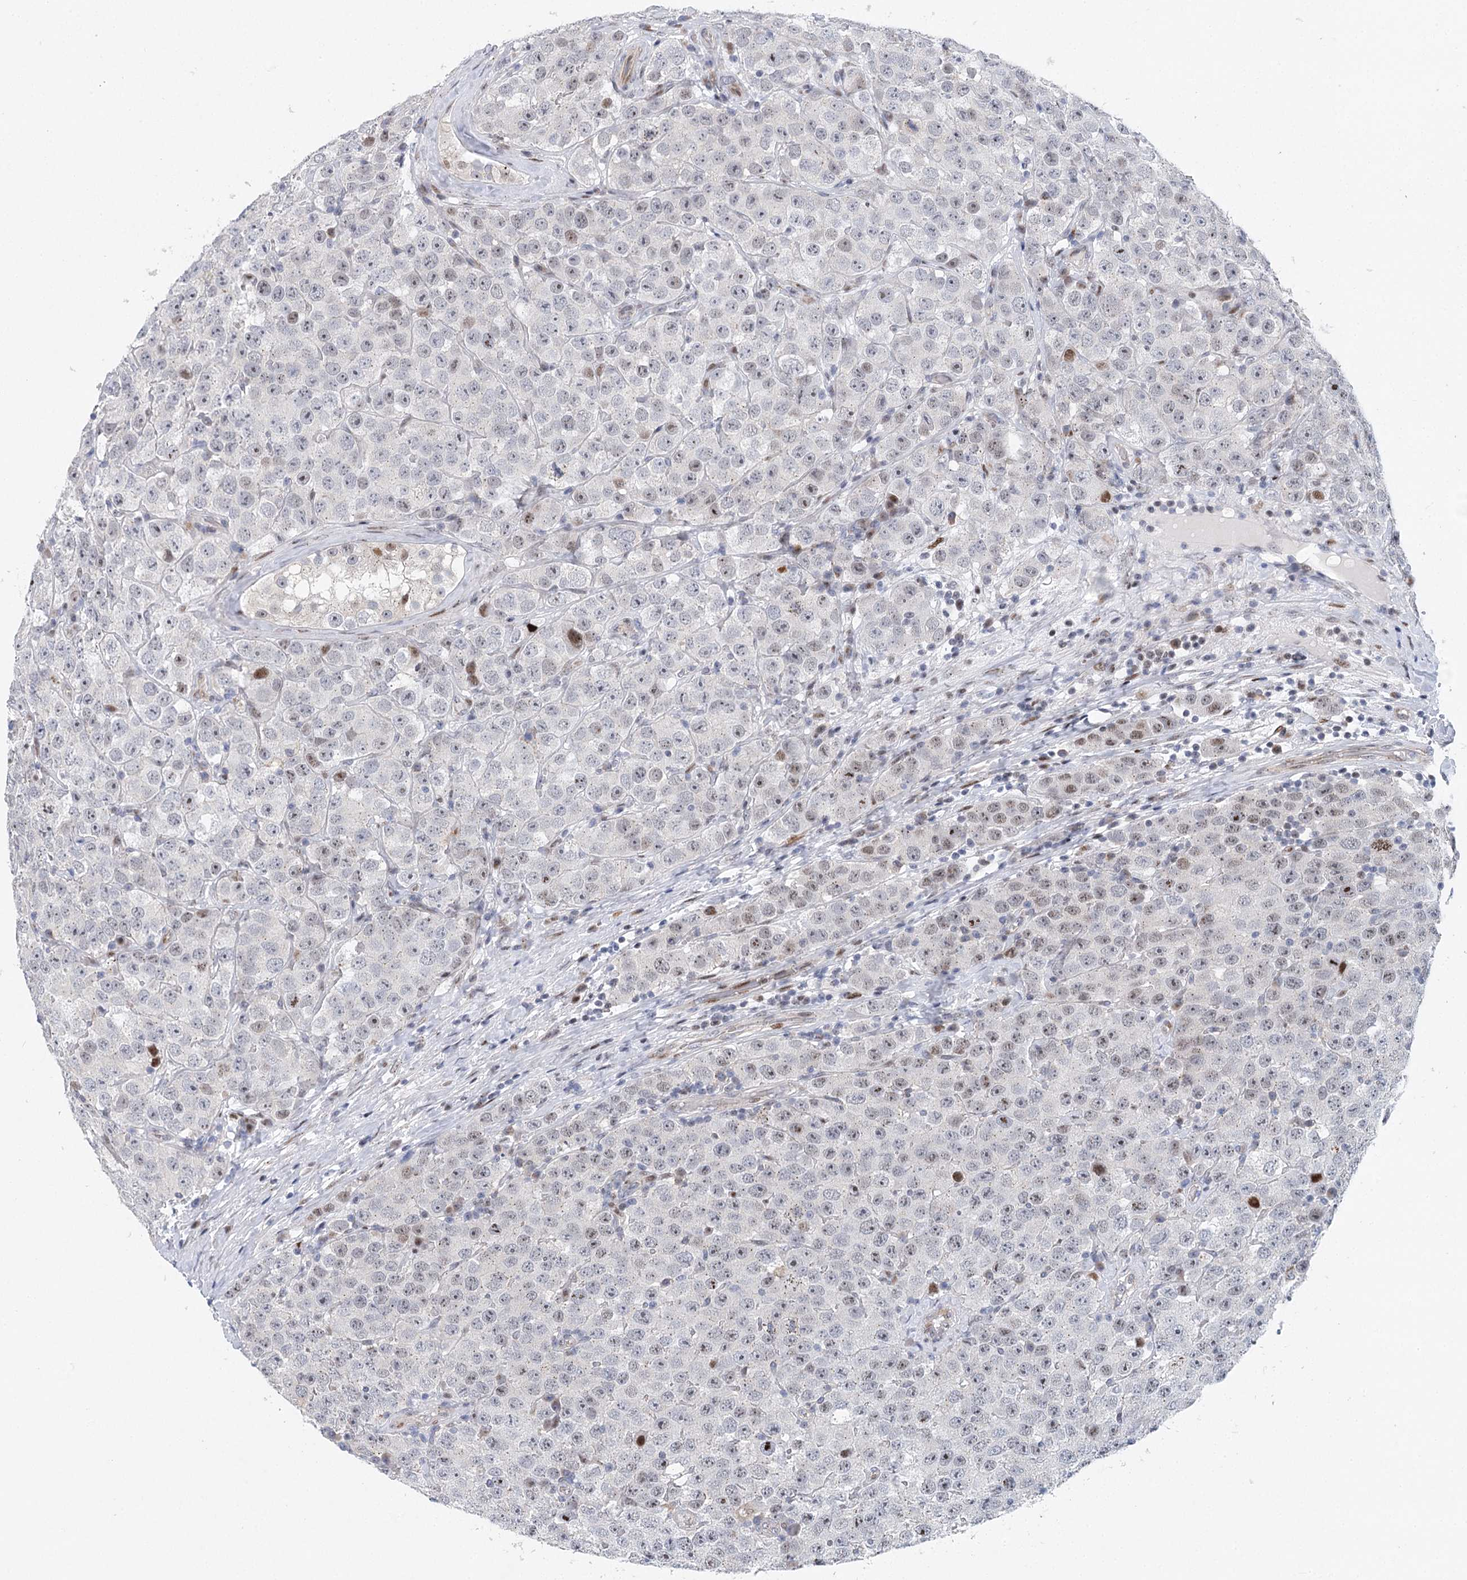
{"staining": {"intensity": "moderate", "quantity": "25%-75%", "location": "nuclear"}, "tissue": "testis cancer", "cell_type": "Tumor cells", "image_type": "cancer", "snomed": [{"axis": "morphology", "description": "Seminoma, NOS"}, {"axis": "topography", "description": "Testis"}], "caption": "Immunohistochemistry (IHC) of testis seminoma exhibits medium levels of moderate nuclear expression in about 25%-75% of tumor cells. The staining was performed using DAB to visualize the protein expression in brown, while the nuclei were stained in blue with hematoxylin (Magnification: 20x).", "gene": "CAMTA1", "patient": {"sex": "male", "age": 28}}